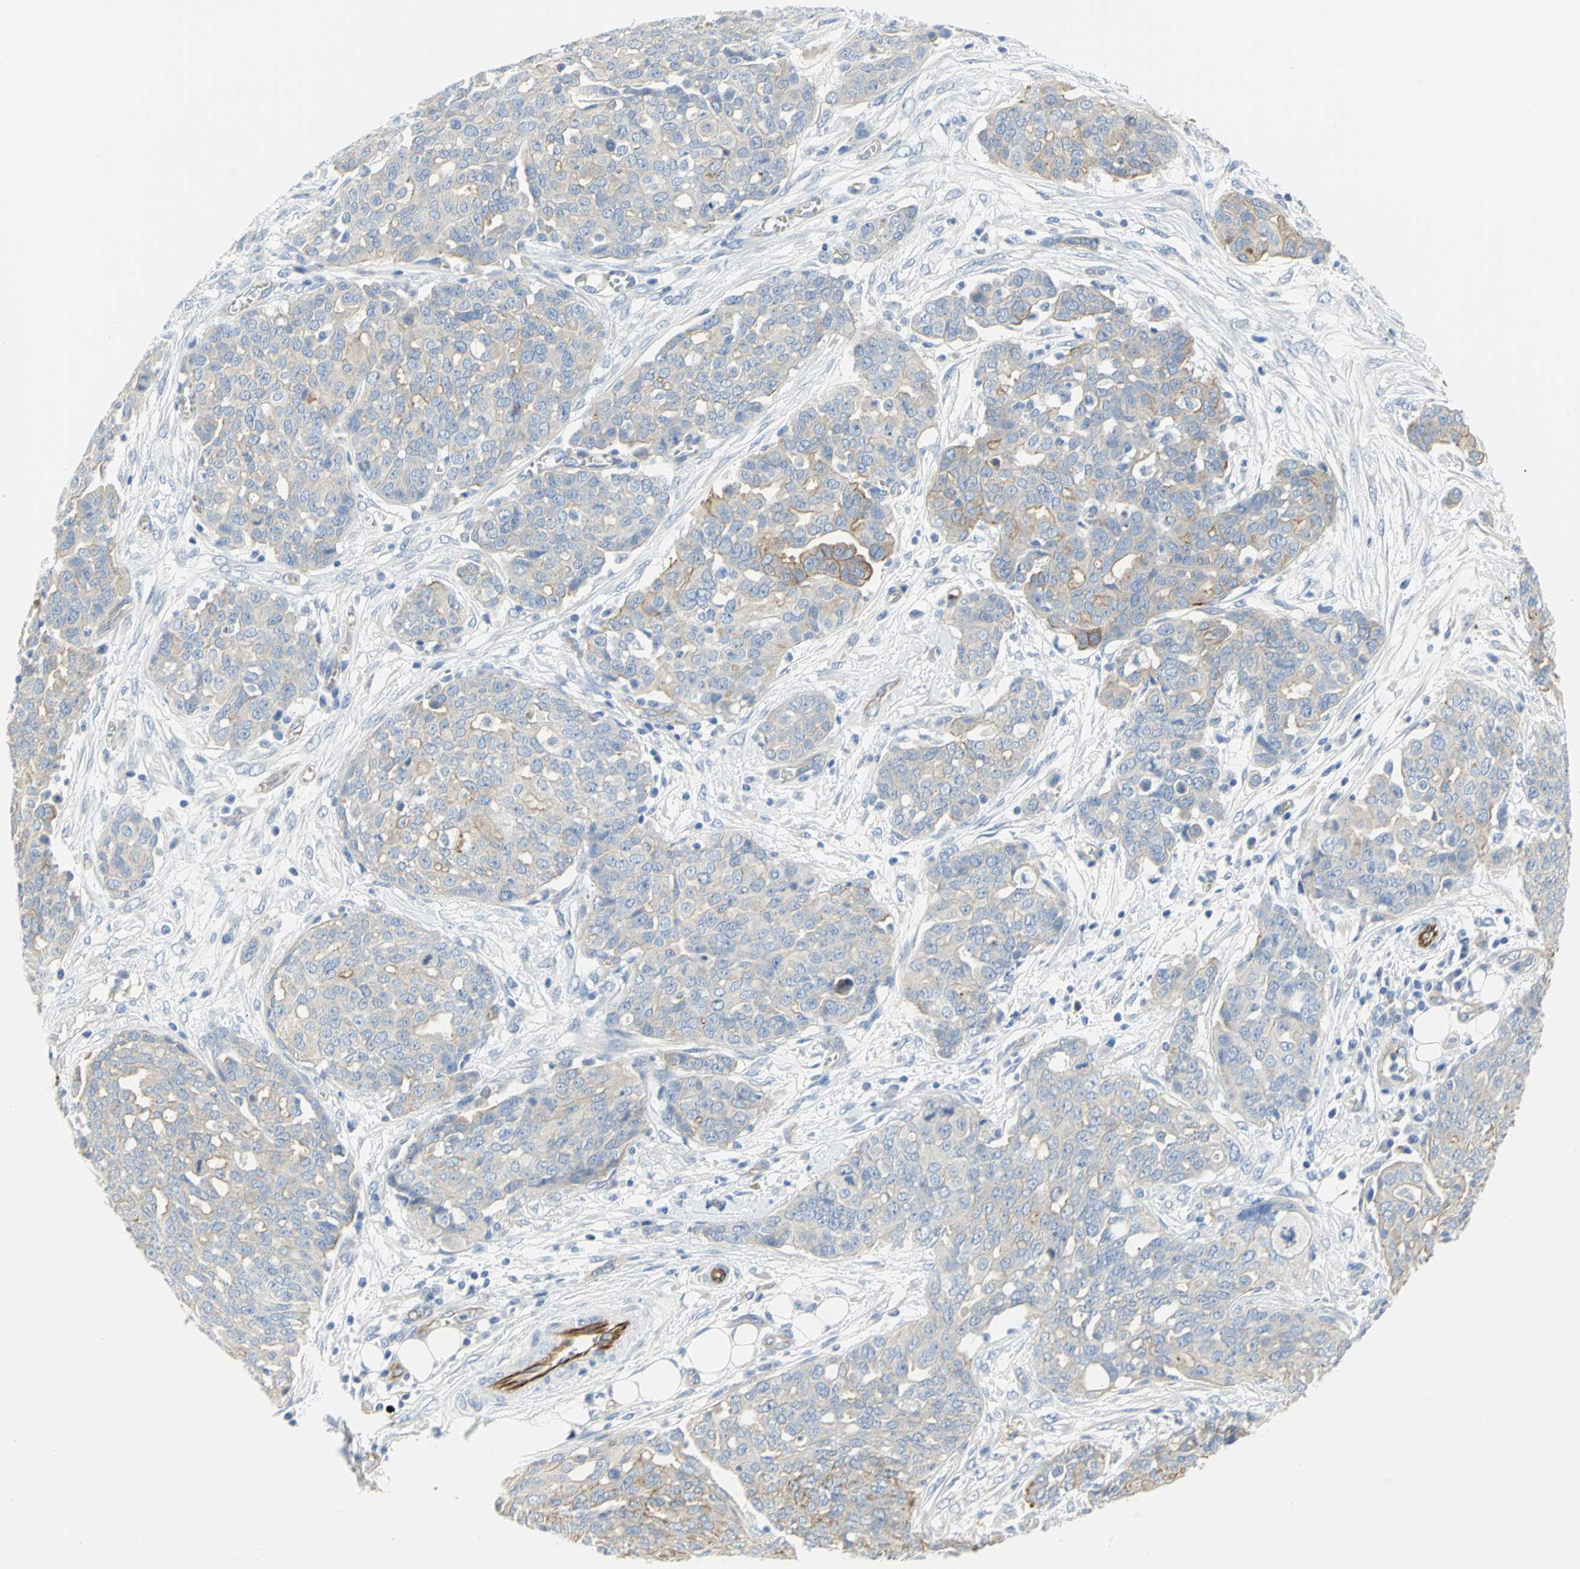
{"staining": {"intensity": "weak", "quantity": "<25%", "location": "cytoplasmic/membranous"}, "tissue": "ovarian cancer", "cell_type": "Tumor cells", "image_type": "cancer", "snomed": [{"axis": "morphology", "description": "Cystadenocarcinoma, serous, NOS"}, {"axis": "topography", "description": "Soft tissue"}, {"axis": "topography", "description": "Ovary"}], "caption": "Immunohistochemistry (IHC) image of neoplastic tissue: ovarian cancer stained with DAB (3,3'-diaminobenzidine) displays no significant protein positivity in tumor cells.", "gene": "FLNB", "patient": {"sex": "female", "age": 57}}